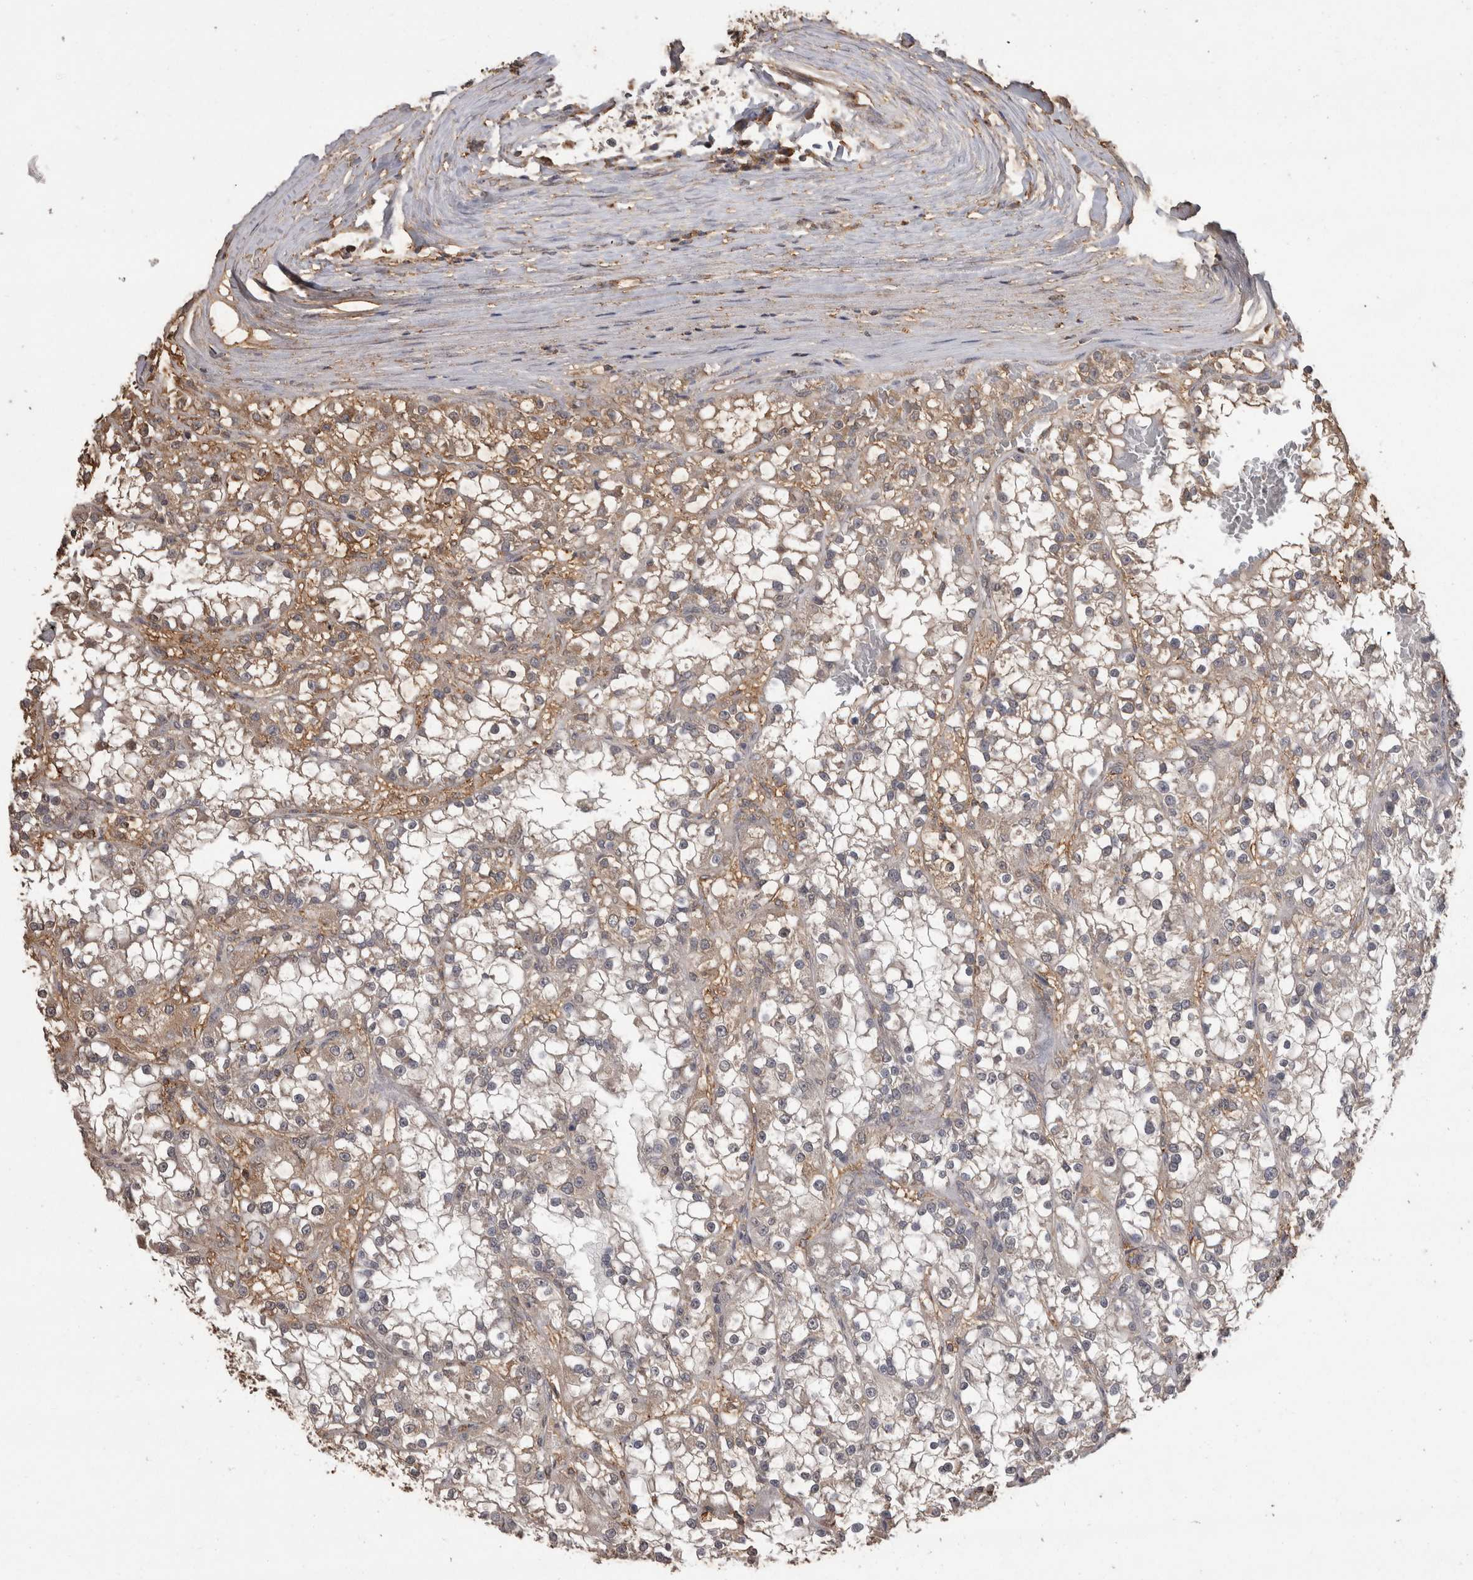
{"staining": {"intensity": "weak", "quantity": "25%-75%", "location": "cytoplasmic/membranous"}, "tissue": "renal cancer", "cell_type": "Tumor cells", "image_type": "cancer", "snomed": [{"axis": "morphology", "description": "Adenocarcinoma, NOS"}, {"axis": "topography", "description": "Kidney"}], "caption": "An IHC micrograph of tumor tissue is shown. Protein staining in brown shows weak cytoplasmic/membranous positivity in renal cancer within tumor cells.", "gene": "PREP", "patient": {"sex": "female", "age": 52}}